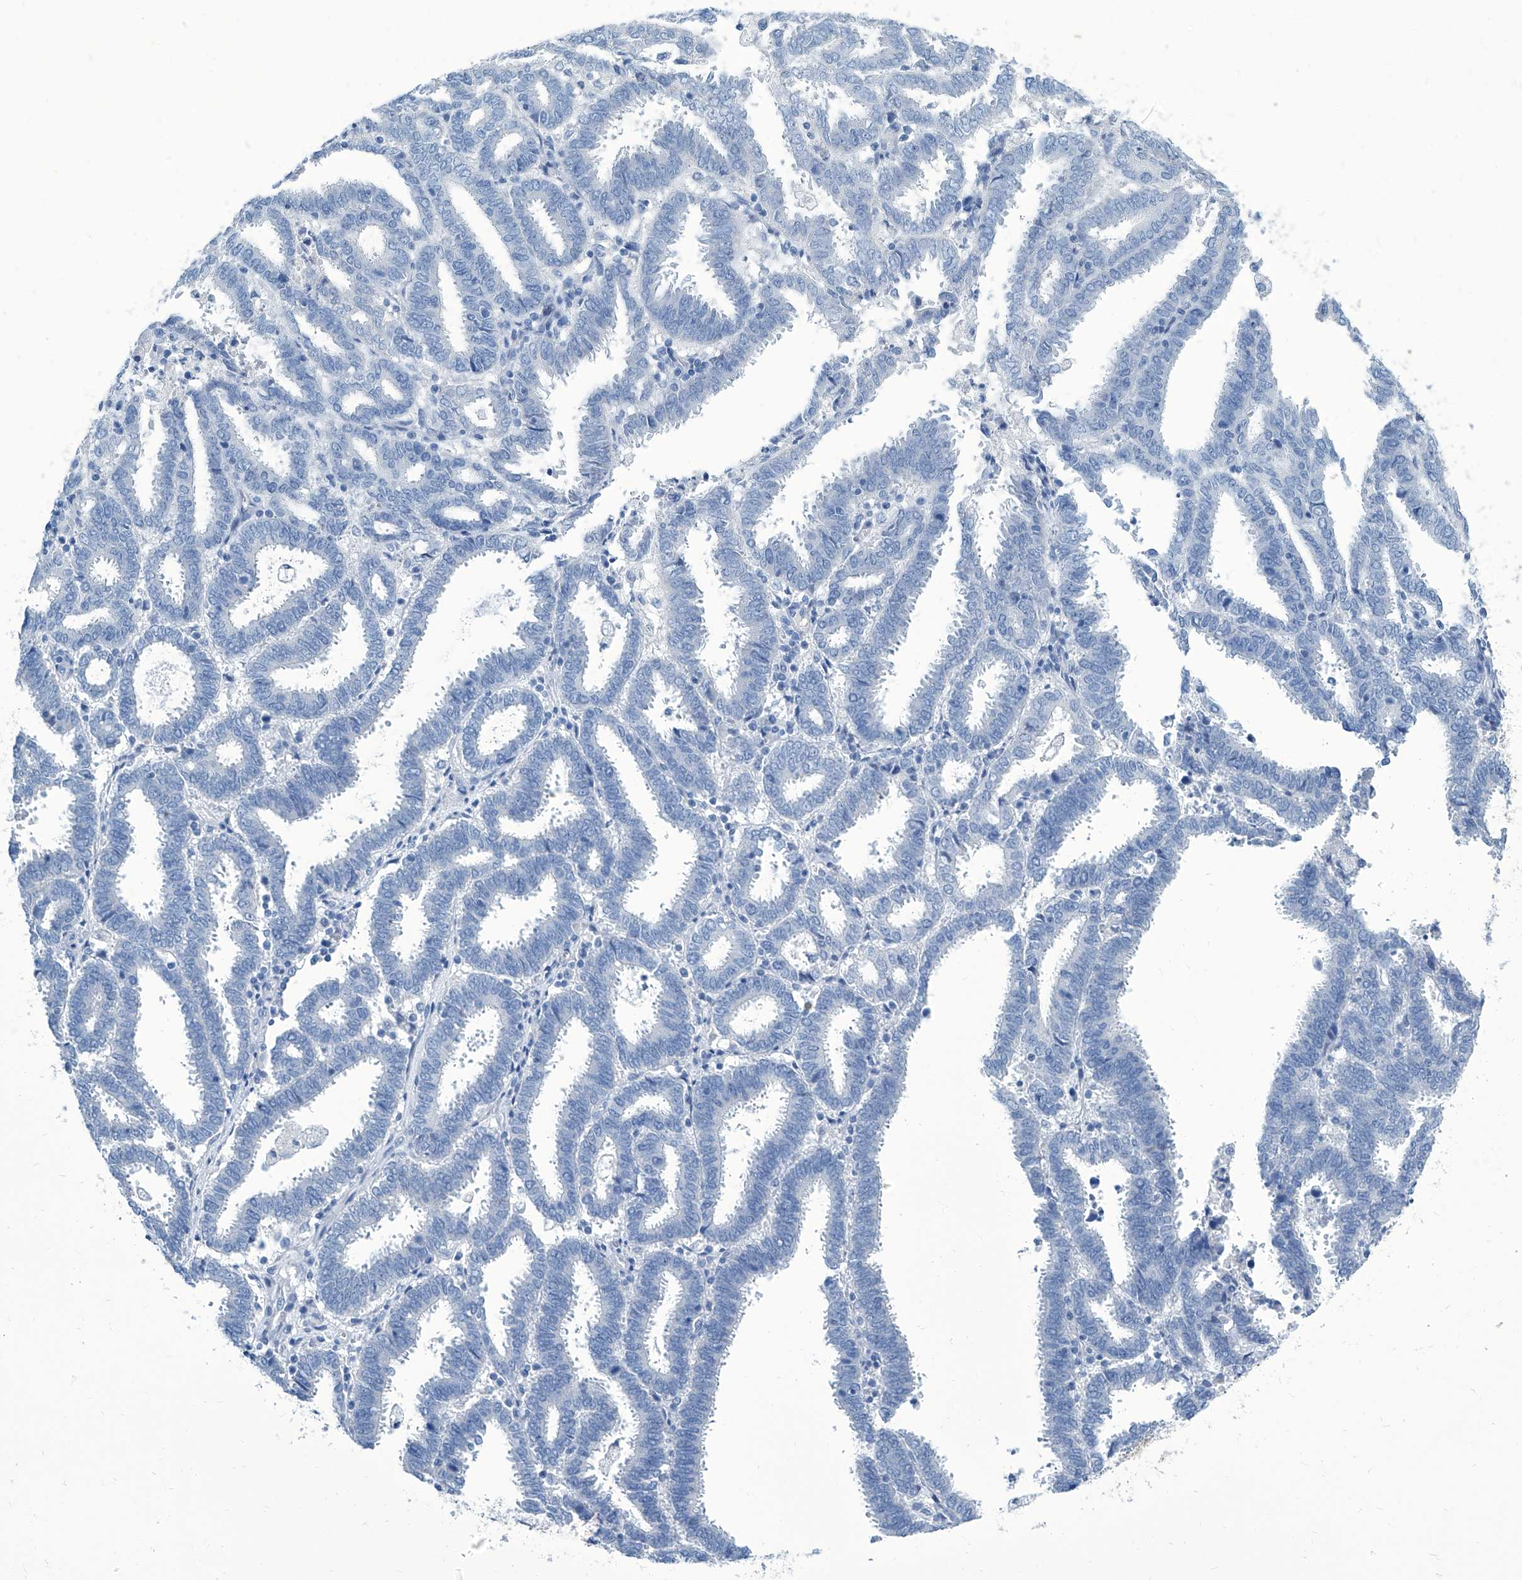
{"staining": {"intensity": "negative", "quantity": "none", "location": "none"}, "tissue": "endometrial cancer", "cell_type": "Tumor cells", "image_type": "cancer", "snomed": [{"axis": "morphology", "description": "Adenocarcinoma, NOS"}, {"axis": "topography", "description": "Uterus"}], "caption": "DAB (3,3'-diaminobenzidine) immunohistochemical staining of endometrial cancer (adenocarcinoma) displays no significant positivity in tumor cells.", "gene": "ZNF519", "patient": {"sex": "female", "age": 83}}